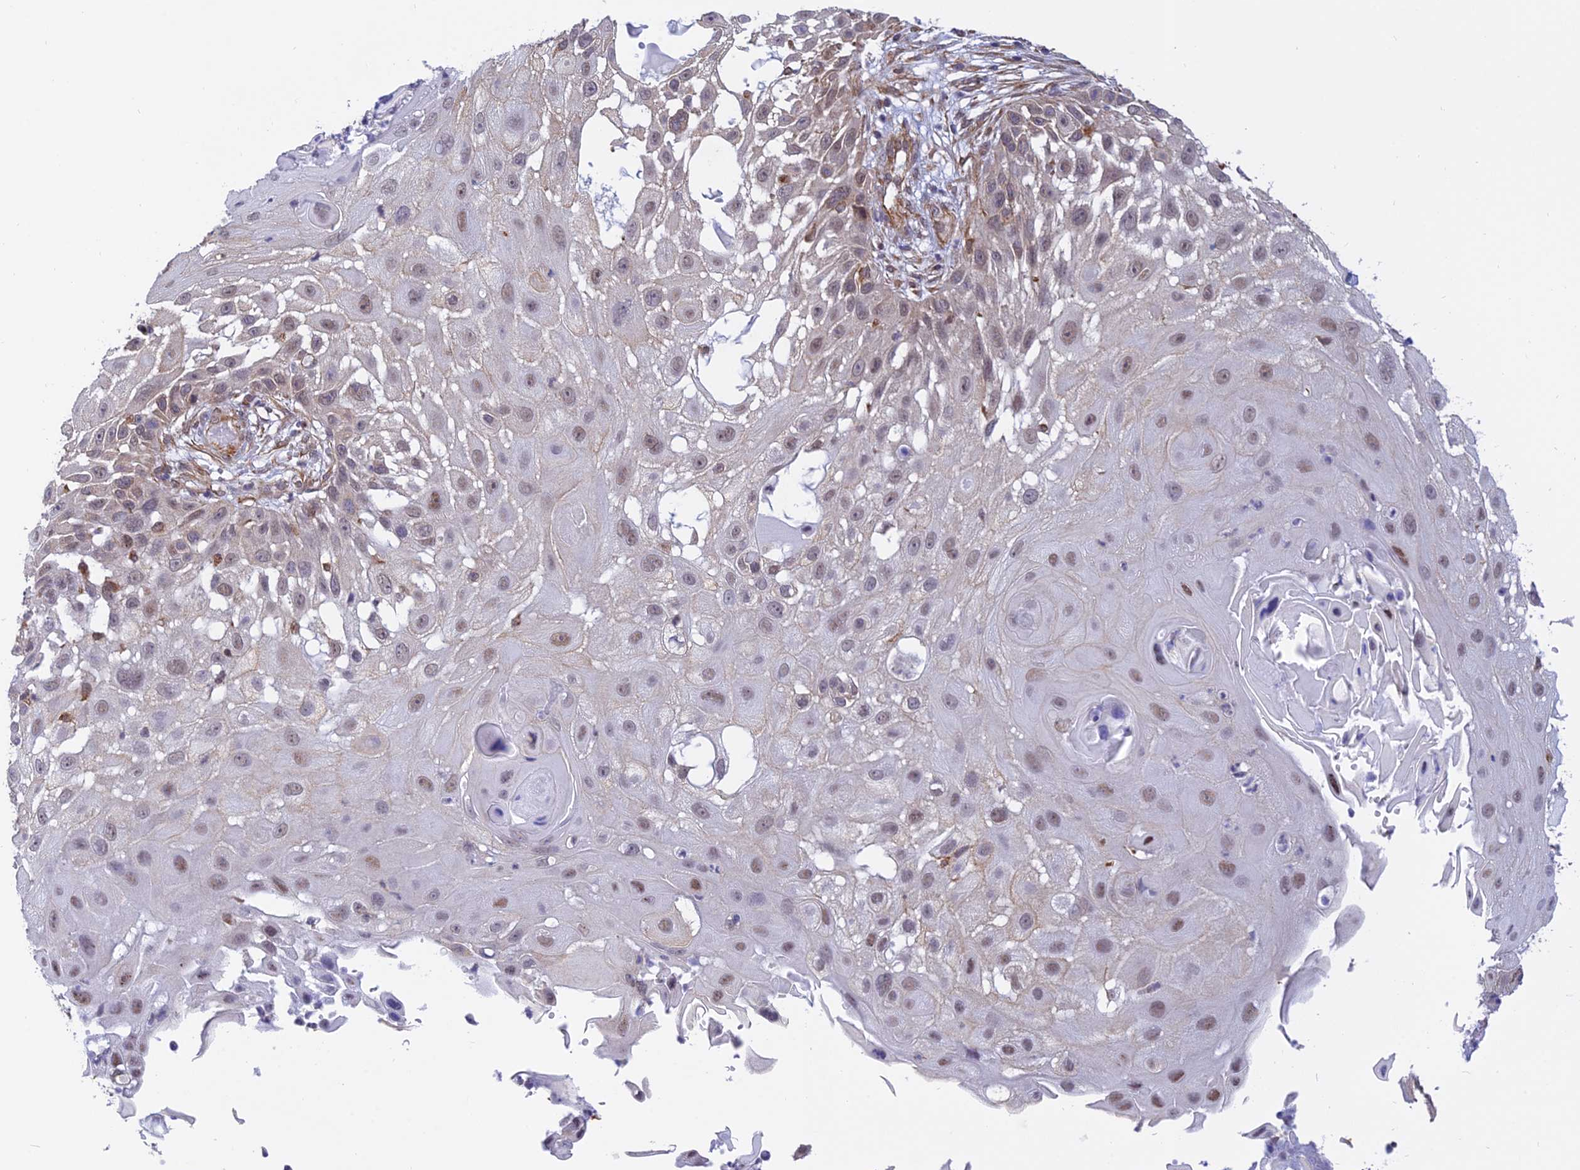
{"staining": {"intensity": "weak", "quantity": "25%-75%", "location": "nuclear"}, "tissue": "skin cancer", "cell_type": "Tumor cells", "image_type": "cancer", "snomed": [{"axis": "morphology", "description": "Squamous cell carcinoma, NOS"}, {"axis": "topography", "description": "Skin"}], "caption": "Immunohistochemistry image of human squamous cell carcinoma (skin) stained for a protein (brown), which demonstrates low levels of weak nuclear staining in about 25%-75% of tumor cells.", "gene": "PAGR1", "patient": {"sex": "female", "age": 44}}